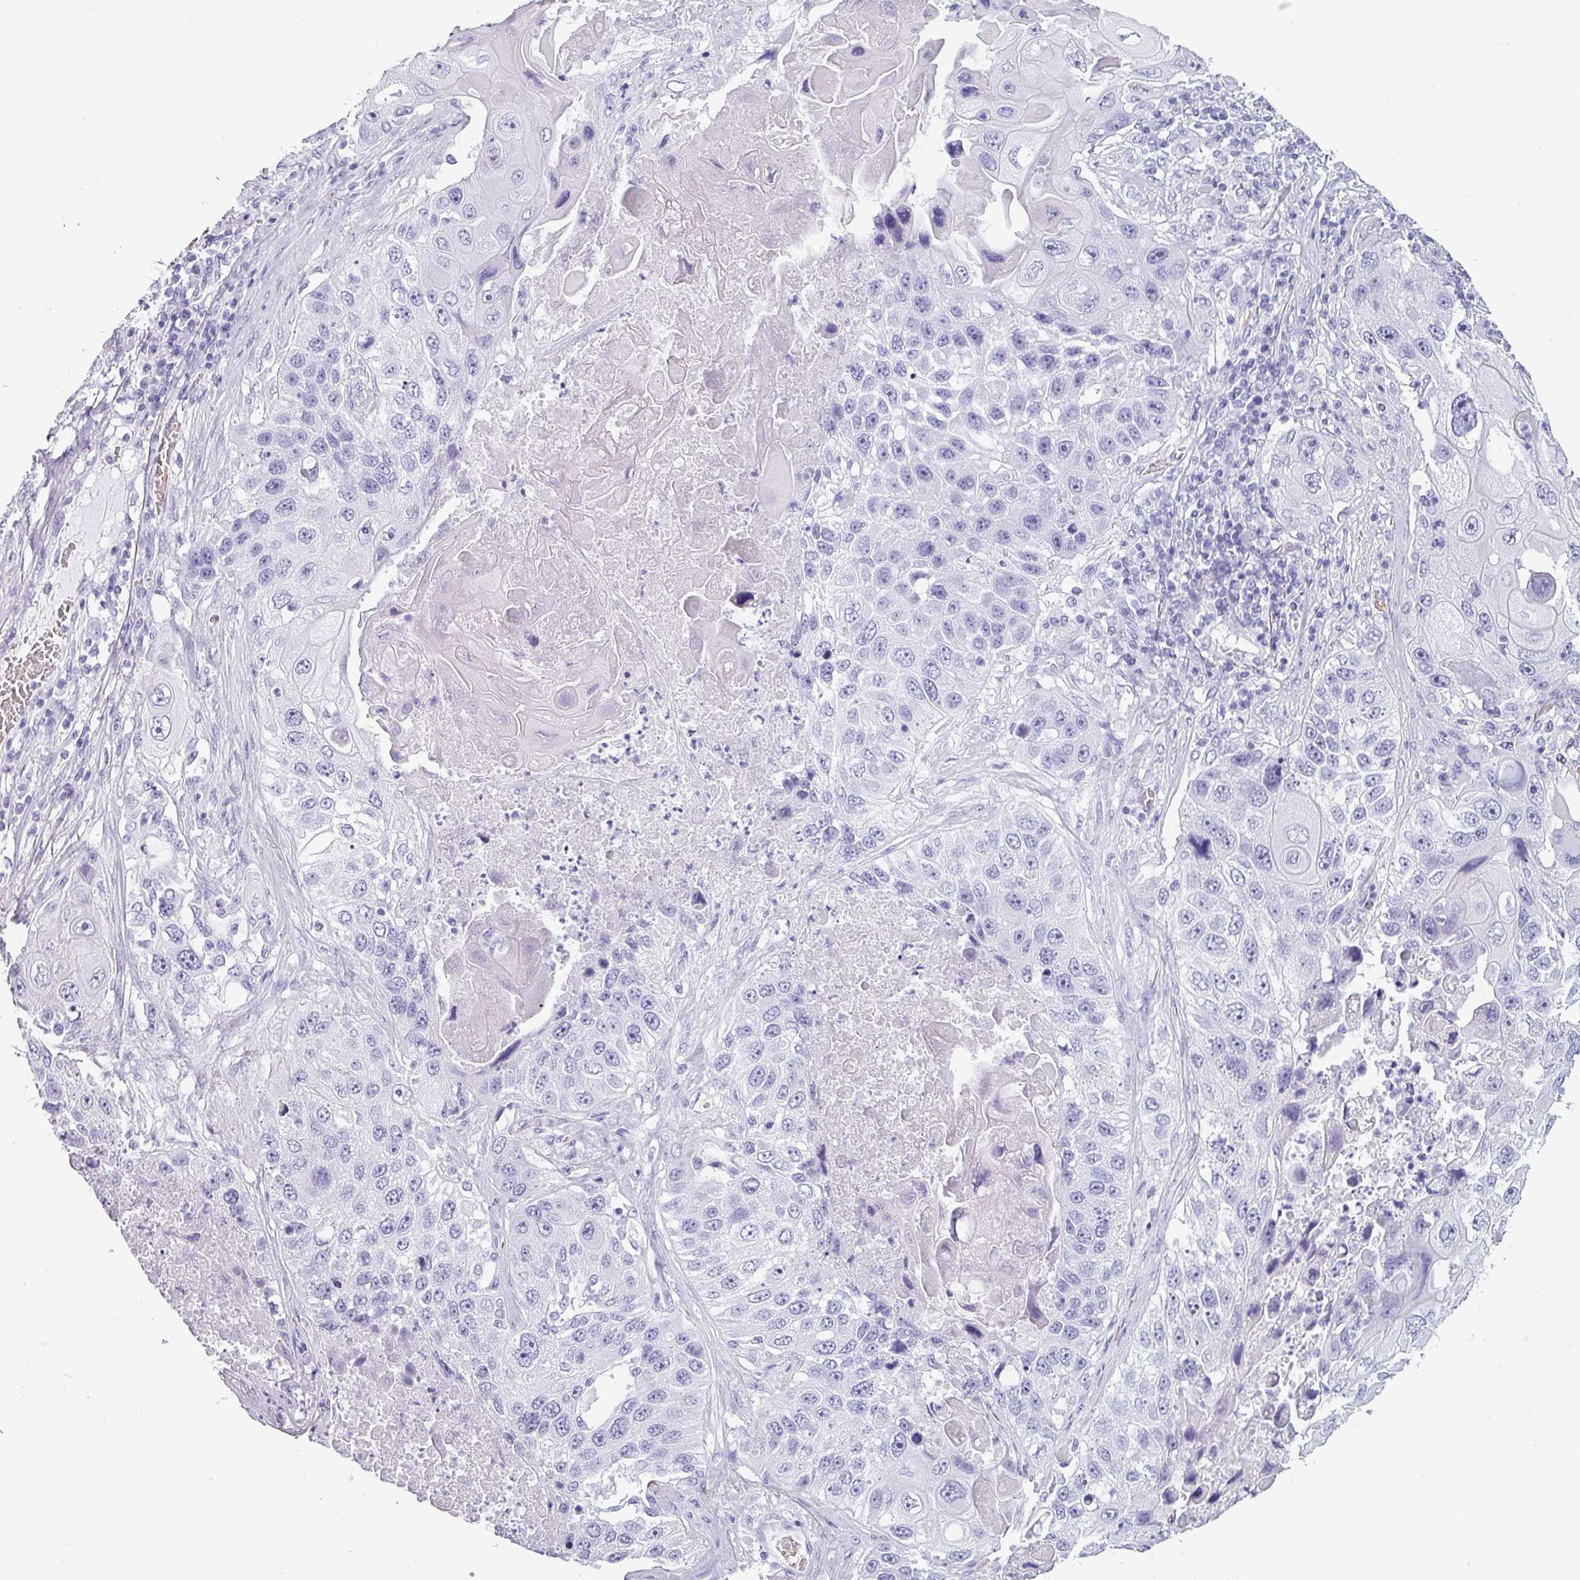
{"staining": {"intensity": "negative", "quantity": "none", "location": "none"}, "tissue": "lung cancer", "cell_type": "Tumor cells", "image_type": "cancer", "snomed": [{"axis": "morphology", "description": "Squamous cell carcinoma, NOS"}, {"axis": "topography", "description": "Lung"}], "caption": "Tumor cells are negative for protein expression in human lung squamous cell carcinoma.", "gene": "CRYBB2", "patient": {"sex": "male", "age": 61}}